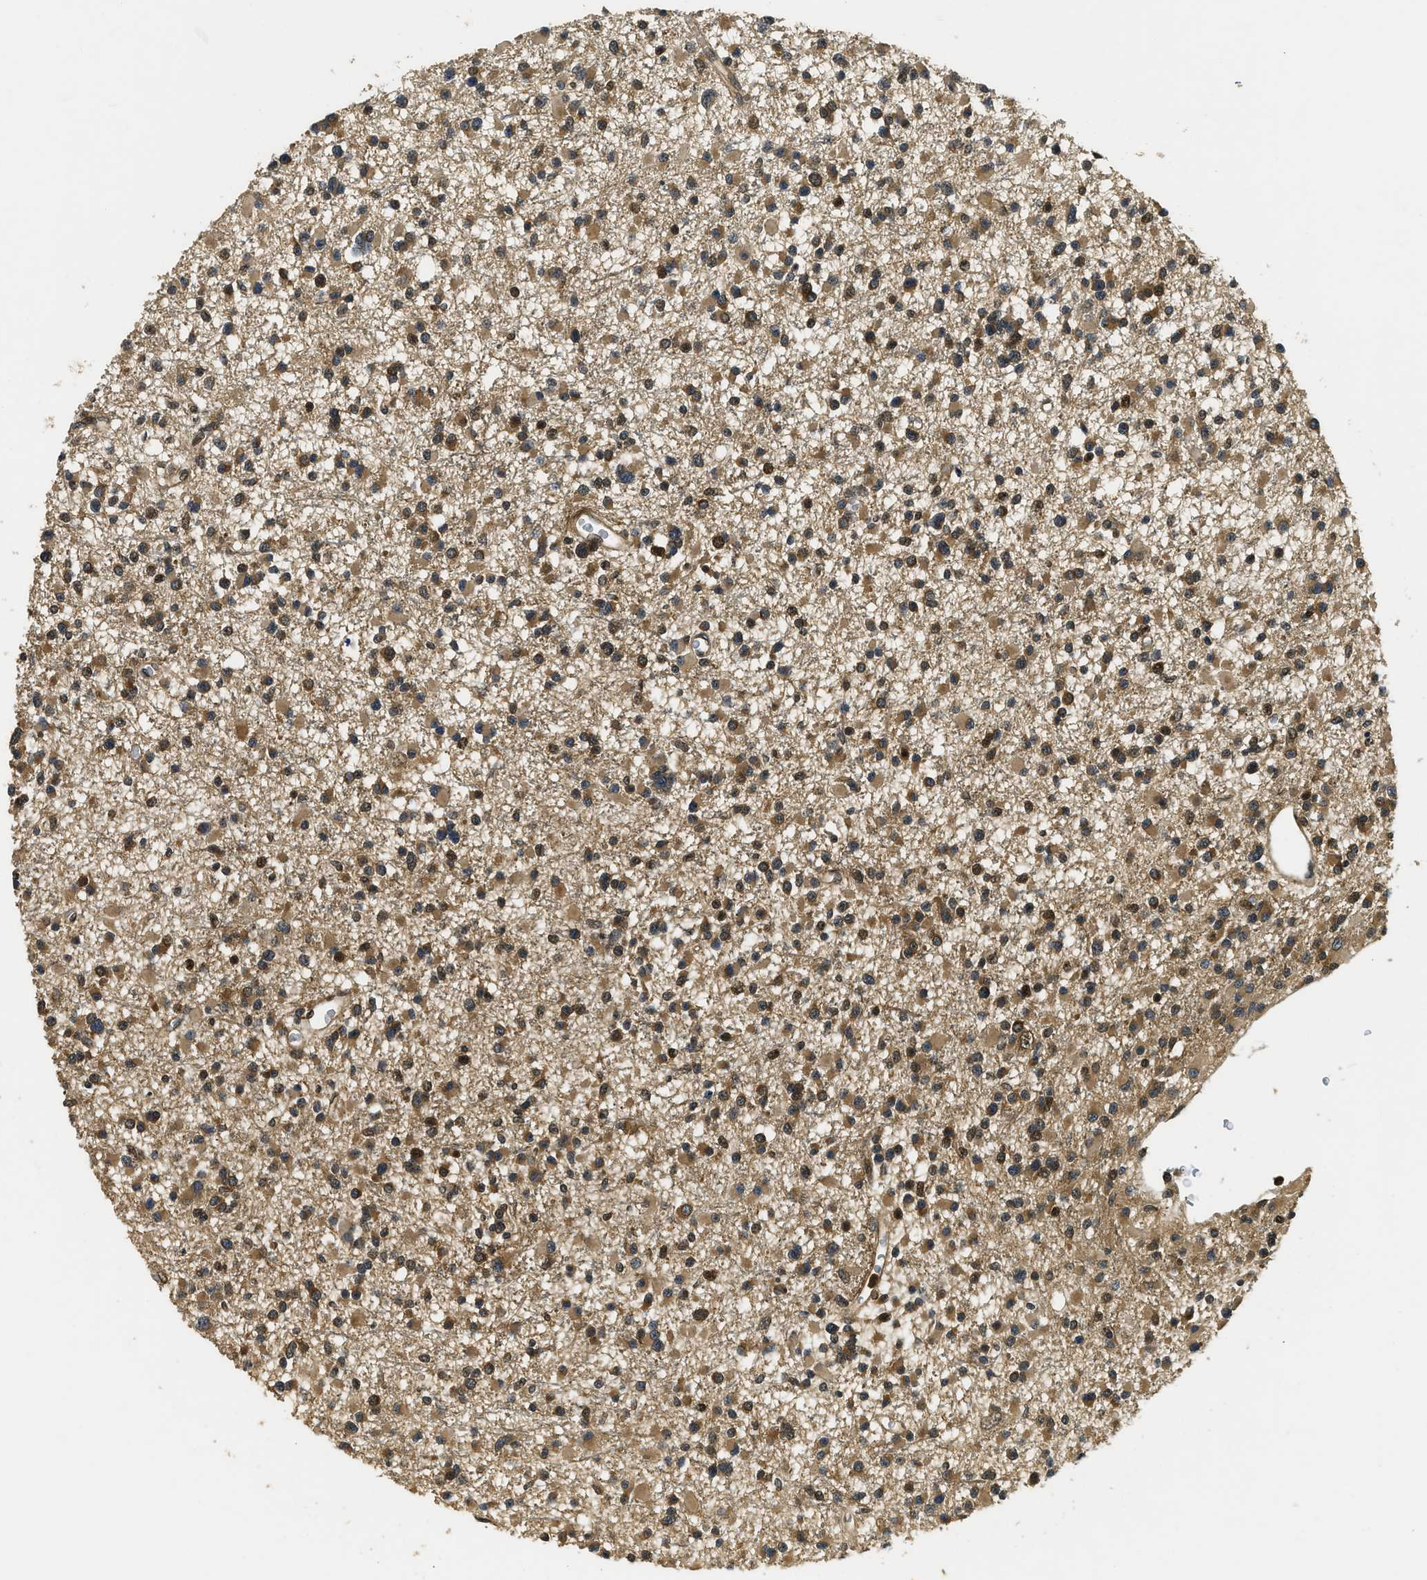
{"staining": {"intensity": "moderate", "quantity": ">75%", "location": "cytoplasmic/membranous,nuclear"}, "tissue": "glioma", "cell_type": "Tumor cells", "image_type": "cancer", "snomed": [{"axis": "morphology", "description": "Glioma, malignant, Low grade"}, {"axis": "topography", "description": "Brain"}], "caption": "Immunohistochemistry (IHC) micrograph of neoplastic tissue: glioma stained using immunohistochemistry (IHC) displays medium levels of moderate protein expression localized specifically in the cytoplasmic/membranous and nuclear of tumor cells, appearing as a cytoplasmic/membranous and nuclear brown color.", "gene": "ADSL", "patient": {"sex": "female", "age": 22}}